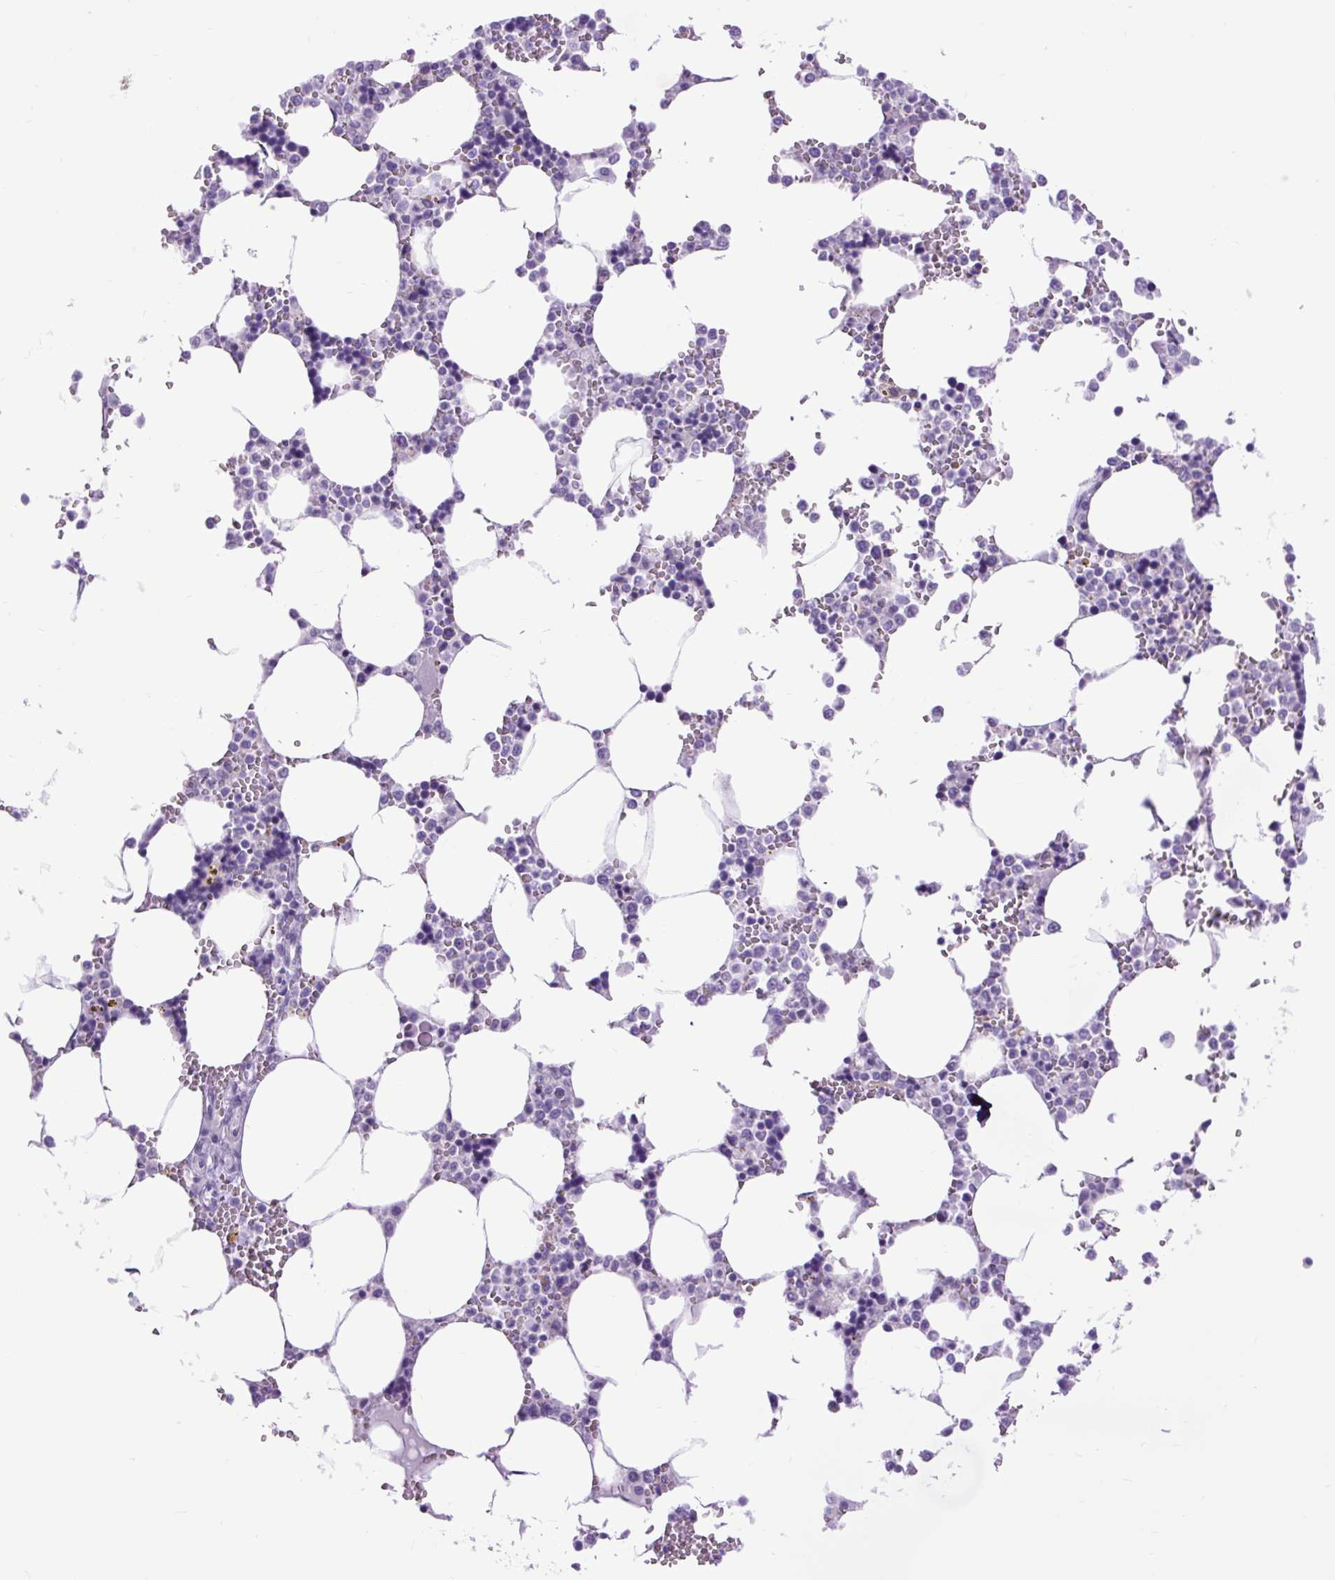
{"staining": {"intensity": "negative", "quantity": "none", "location": "none"}, "tissue": "bone marrow", "cell_type": "Hematopoietic cells", "image_type": "normal", "snomed": [{"axis": "morphology", "description": "Normal tissue, NOS"}, {"axis": "topography", "description": "Bone marrow"}], "caption": "Immunohistochemical staining of unremarkable human bone marrow shows no significant expression in hematopoietic cells.", "gene": "DPP6", "patient": {"sex": "male", "age": 64}}